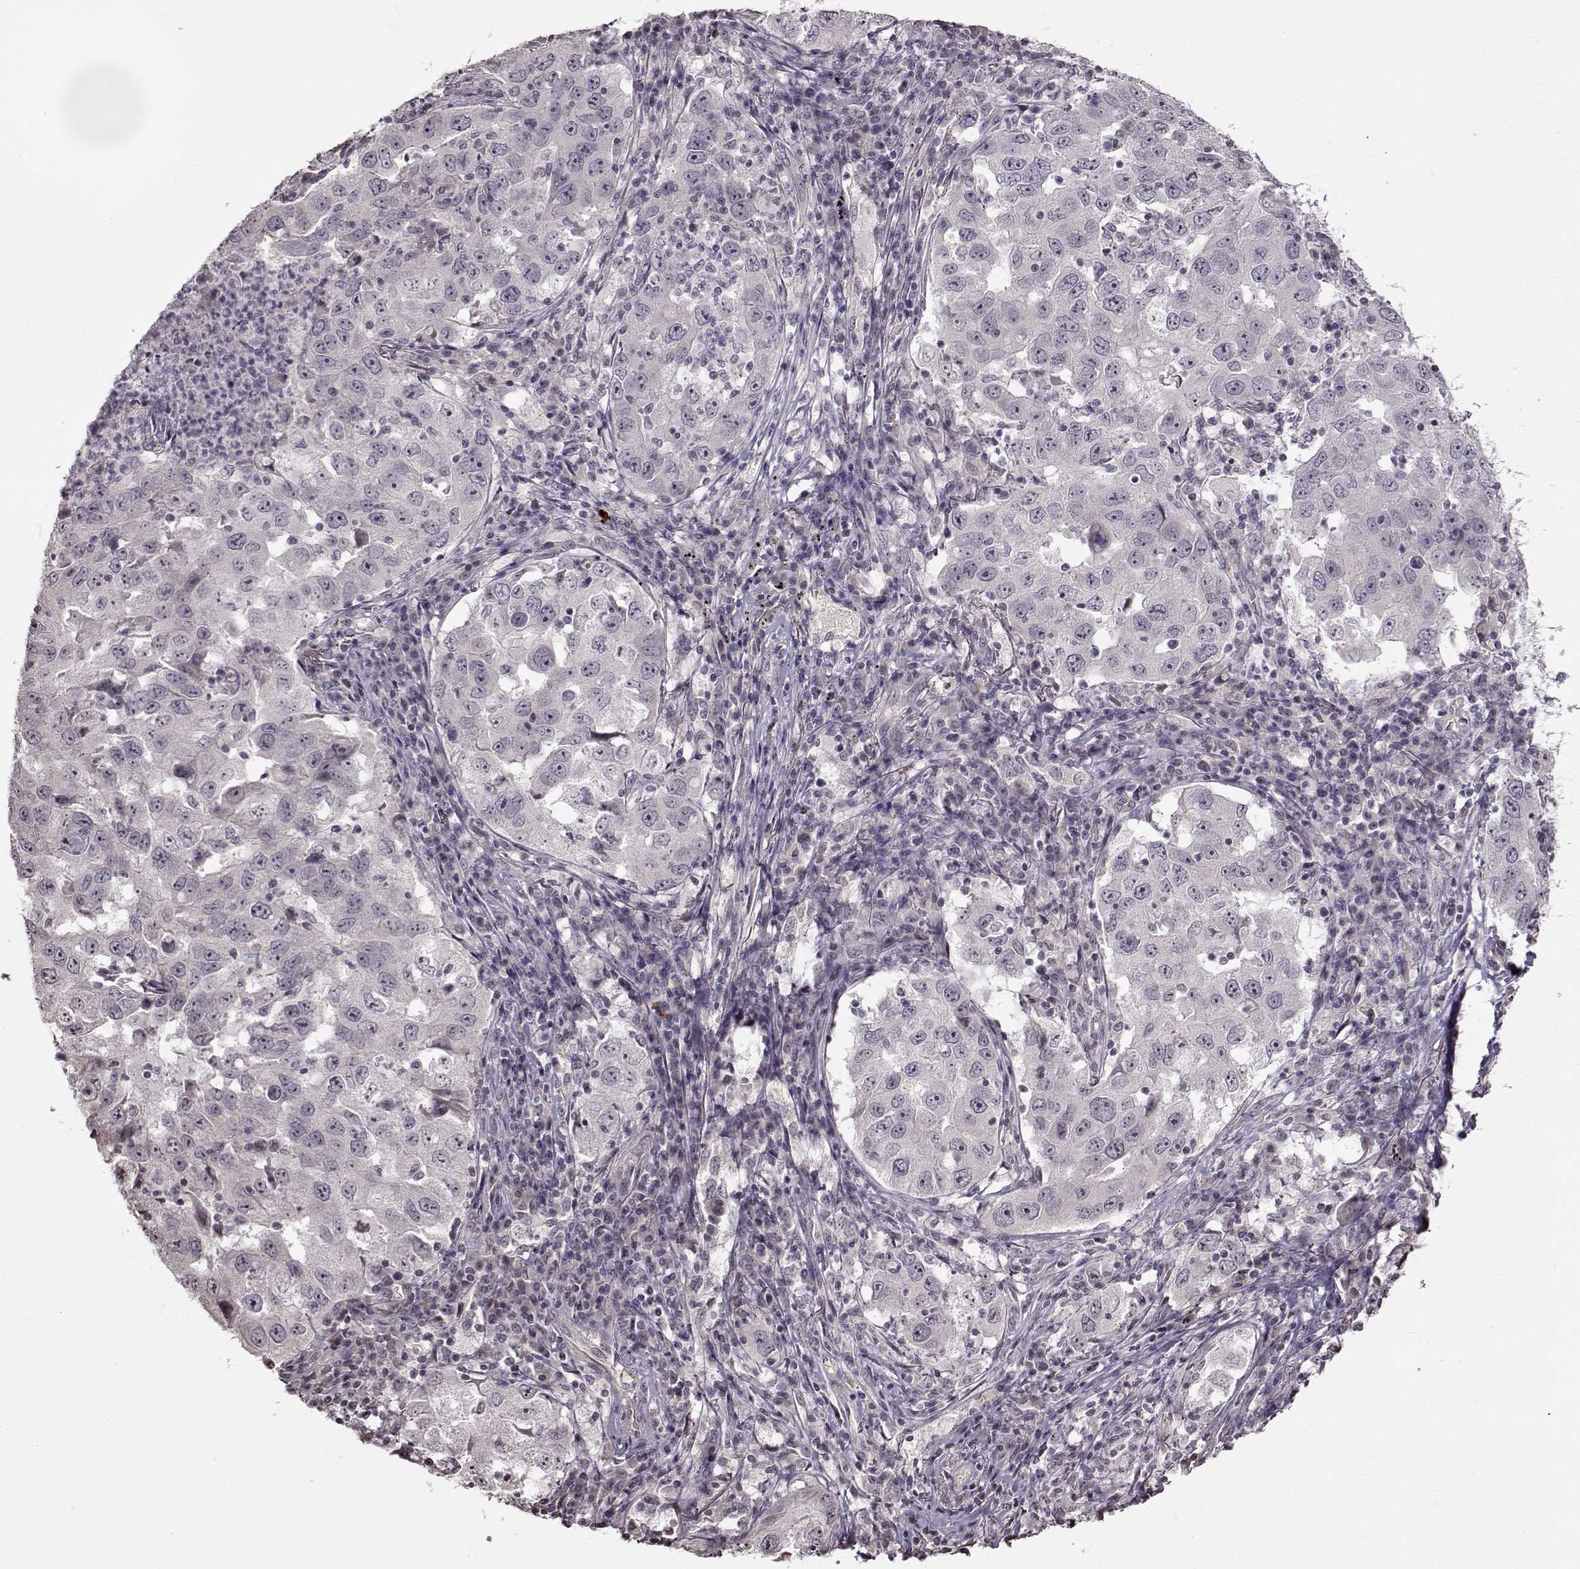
{"staining": {"intensity": "negative", "quantity": "none", "location": "none"}, "tissue": "lung cancer", "cell_type": "Tumor cells", "image_type": "cancer", "snomed": [{"axis": "morphology", "description": "Adenocarcinoma, NOS"}, {"axis": "topography", "description": "Lung"}], "caption": "IHC image of neoplastic tissue: adenocarcinoma (lung) stained with DAB exhibits no significant protein expression in tumor cells.", "gene": "FSHB", "patient": {"sex": "male", "age": 73}}